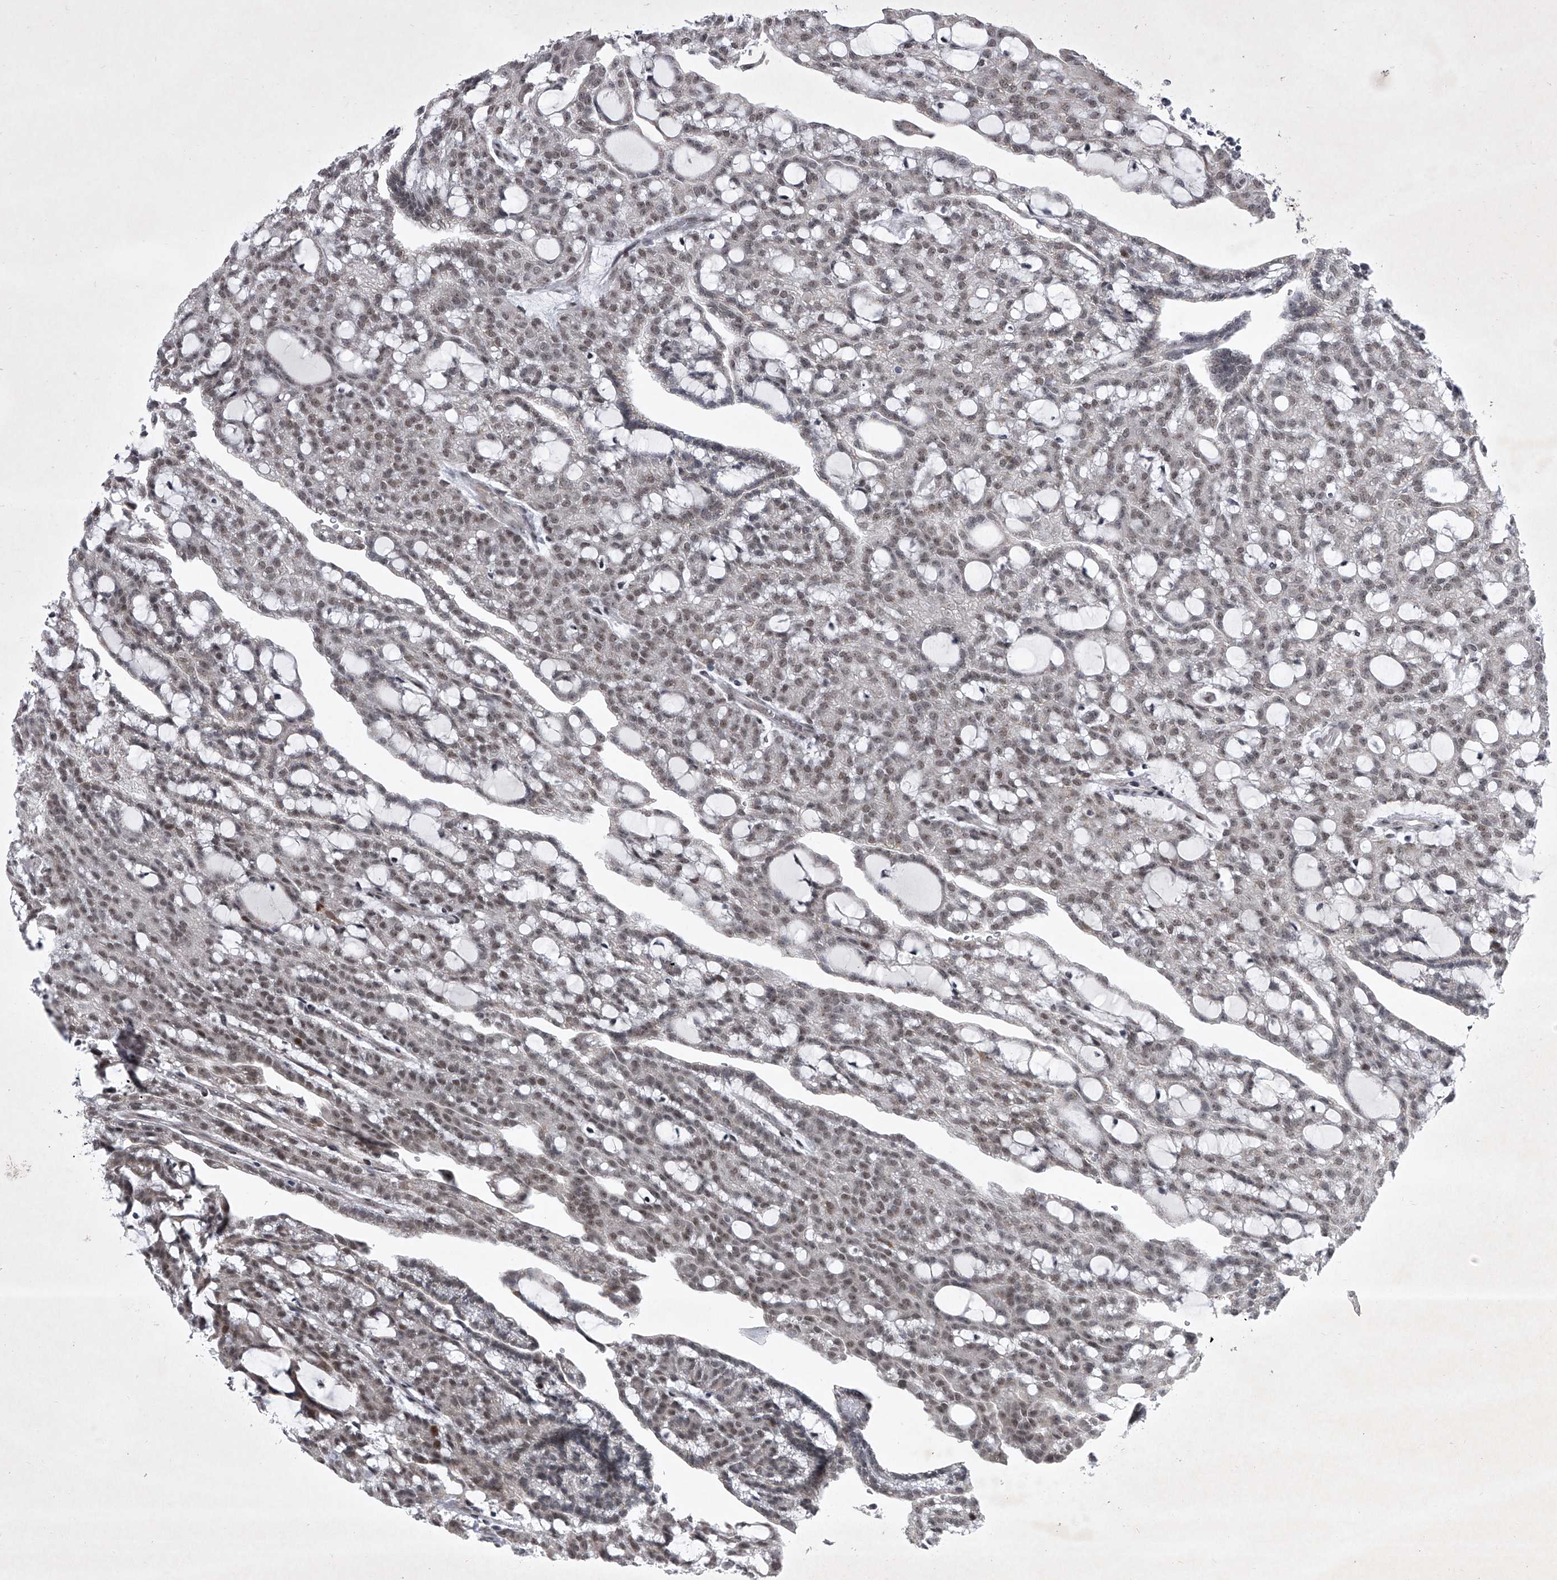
{"staining": {"intensity": "weak", "quantity": ">75%", "location": "nuclear"}, "tissue": "renal cancer", "cell_type": "Tumor cells", "image_type": "cancer", "snomed": [{"axis": "morphology", "description": "Adenocarcinoma, NOS"}, {"axis": "topography", "description": "Kidney"}], "caption": "Adenocarcinoma (renal) stained with a brown dye shows weak nuclear positive expression in approximately >75% of tumor cells.", "gene": "MLLT1", "patient": {"sex": "male", "age": 63}}